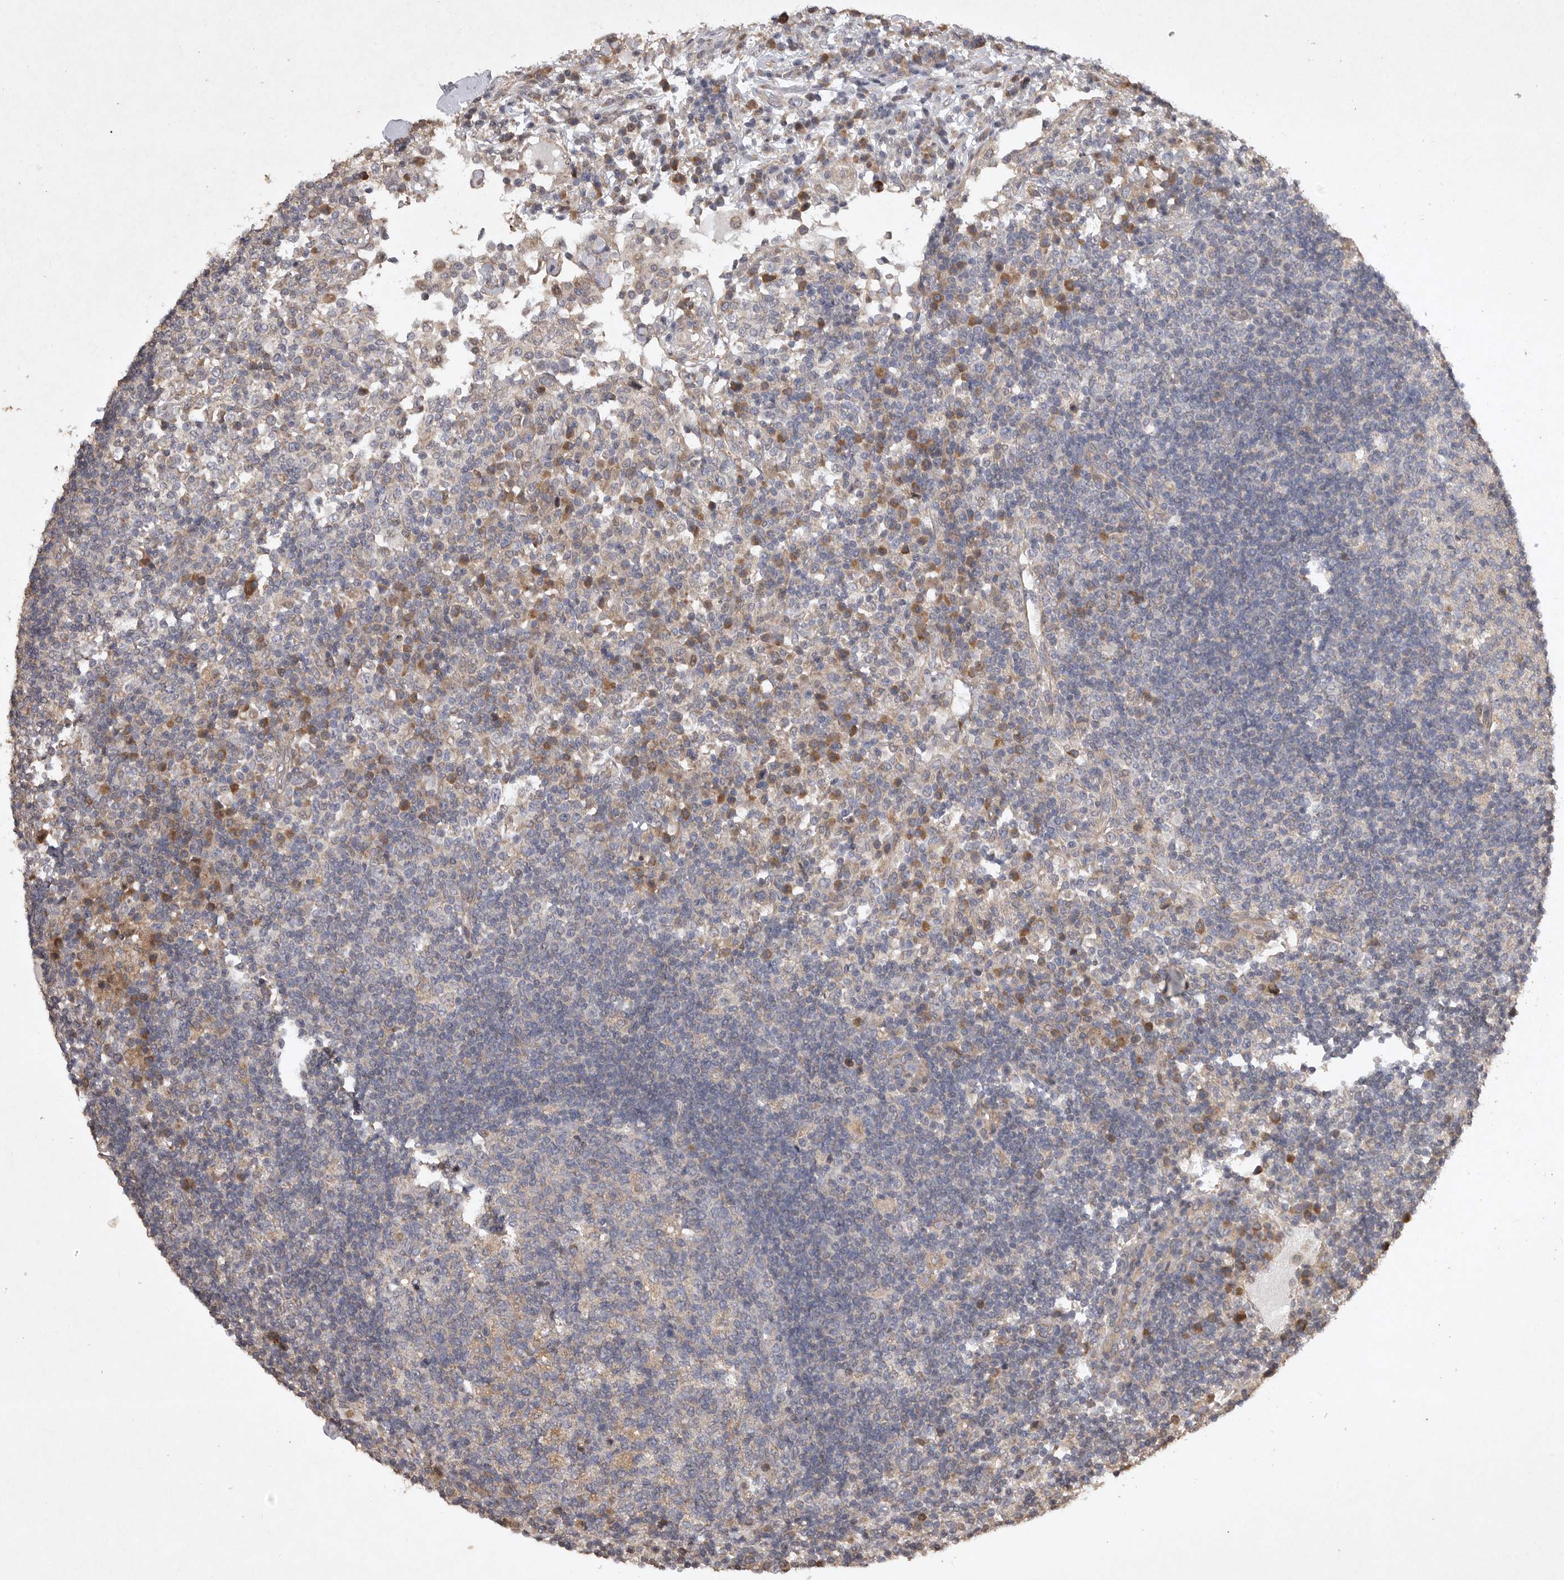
{"staining": {"intensity": "weak", "quantity": "25%-75%", "location": "cytoplasmic/membranous"}, "tissue": "lymph node", "cell_type": "Germinal center cells", "image_type": "normal", "snomed": [{"axis": "morphology", "description": "Normal tissue, NOS"}, {"axis": "topography", "description": "Lymph node"}], "caption": "A brown stain labels weak cytoplasmic/membranous expression of a protein in germinal center cells of benign human lymph node. (brown staining indicates protein expression, while blue staining denotes nuclei).", "gene": "EDEM3", "patient": {"sex": "female", "age": 53}}